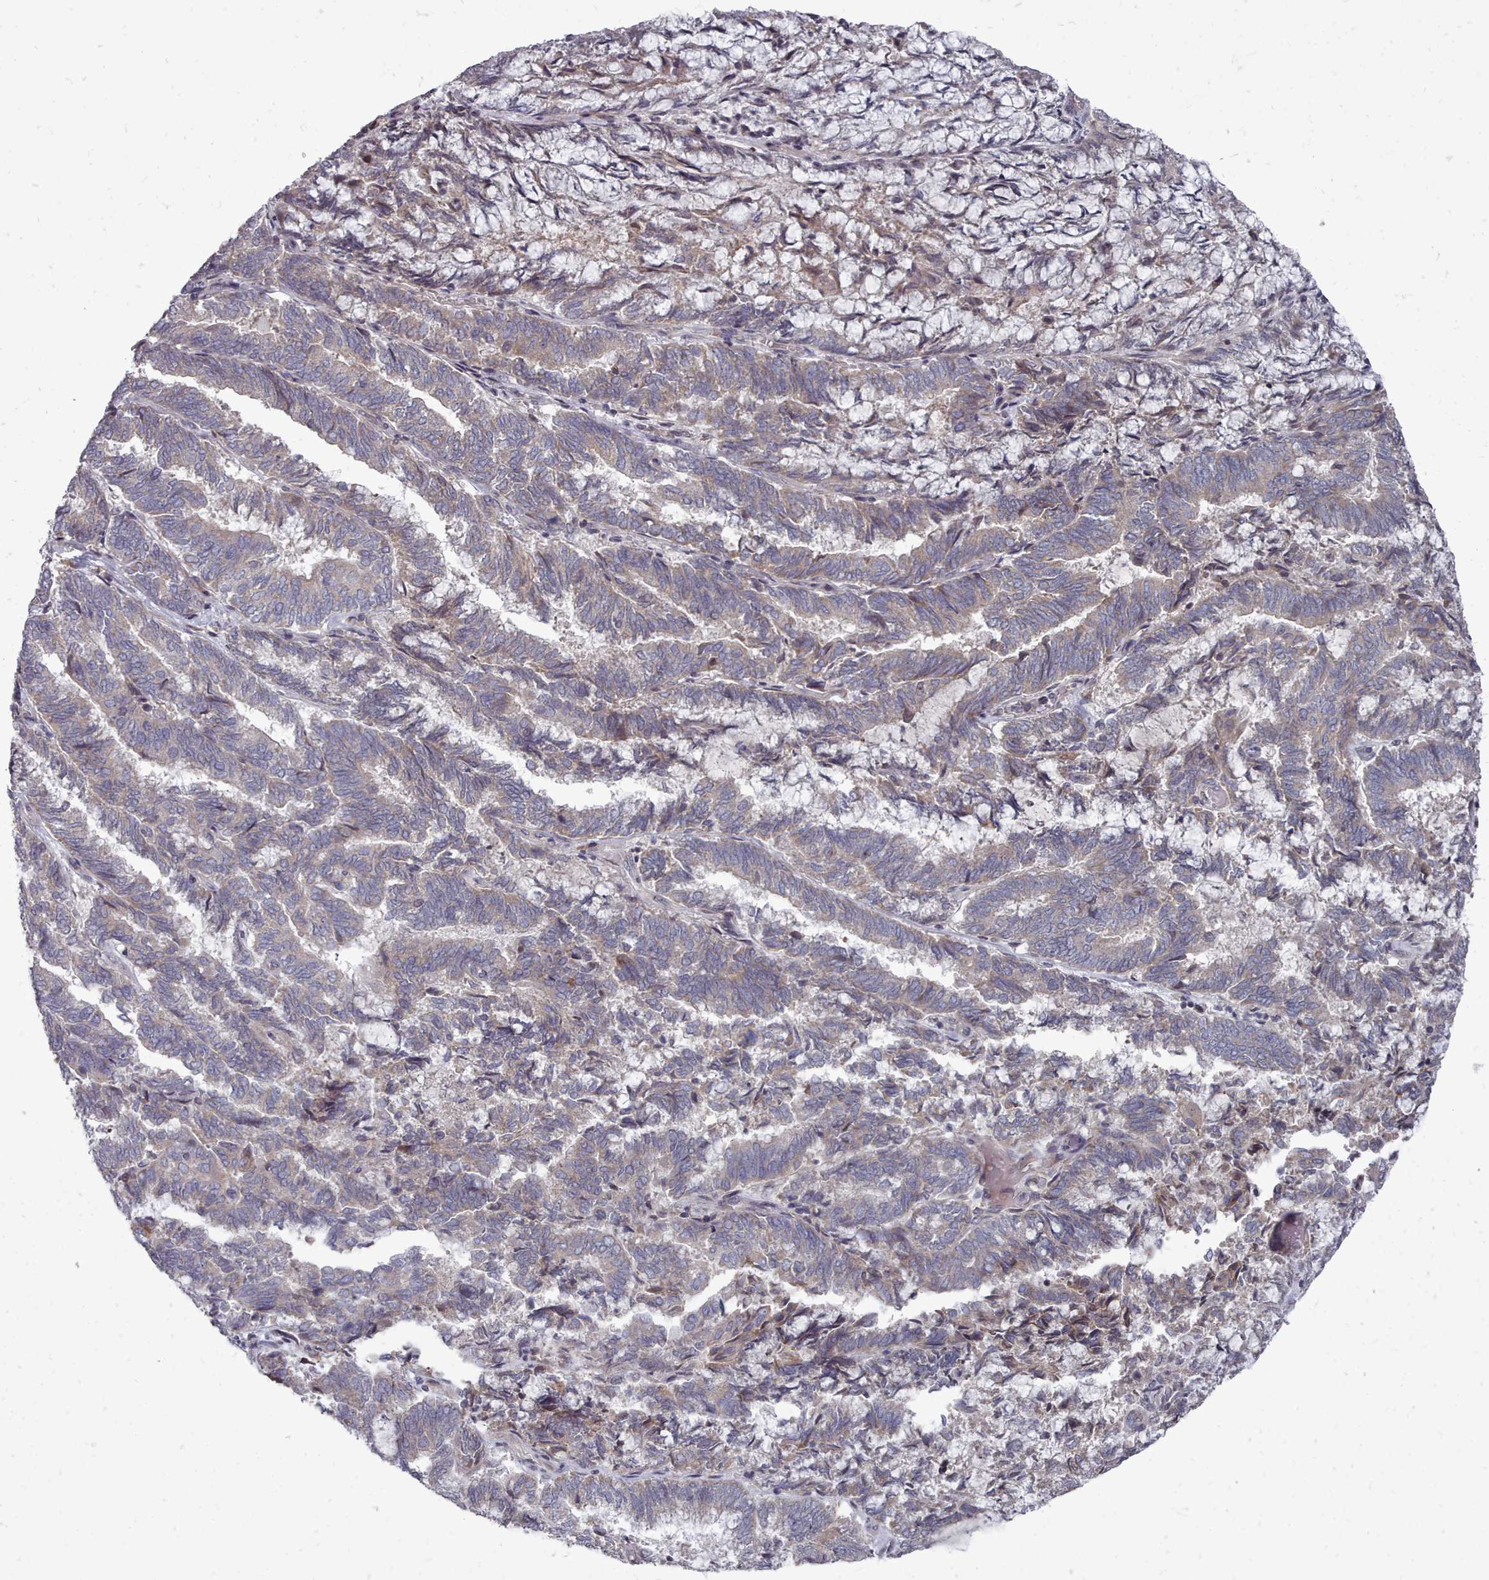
{"staining": {"intensity": "weak", "quantity": "25%-75%", "location": "cytoplasmic/membranous"}, "tissue": "endometrial cancer", "cell_type": "Tumor cells", "image_type": "cancer", "snomed": [{"axis": "morphology", "description": "Adenocarcinoma, NOS"}, {"axis": "topography", "description": "Endometrium"}], "caption": "Approximately 25%-75% of tumor cells in human endometrial cancer show weak cytoplasmic/membranous protein positivity as visualized by brown immunohistochemical staining.", "gene": "ACKR3", "patient": {"sex": "female", "age": 80}}